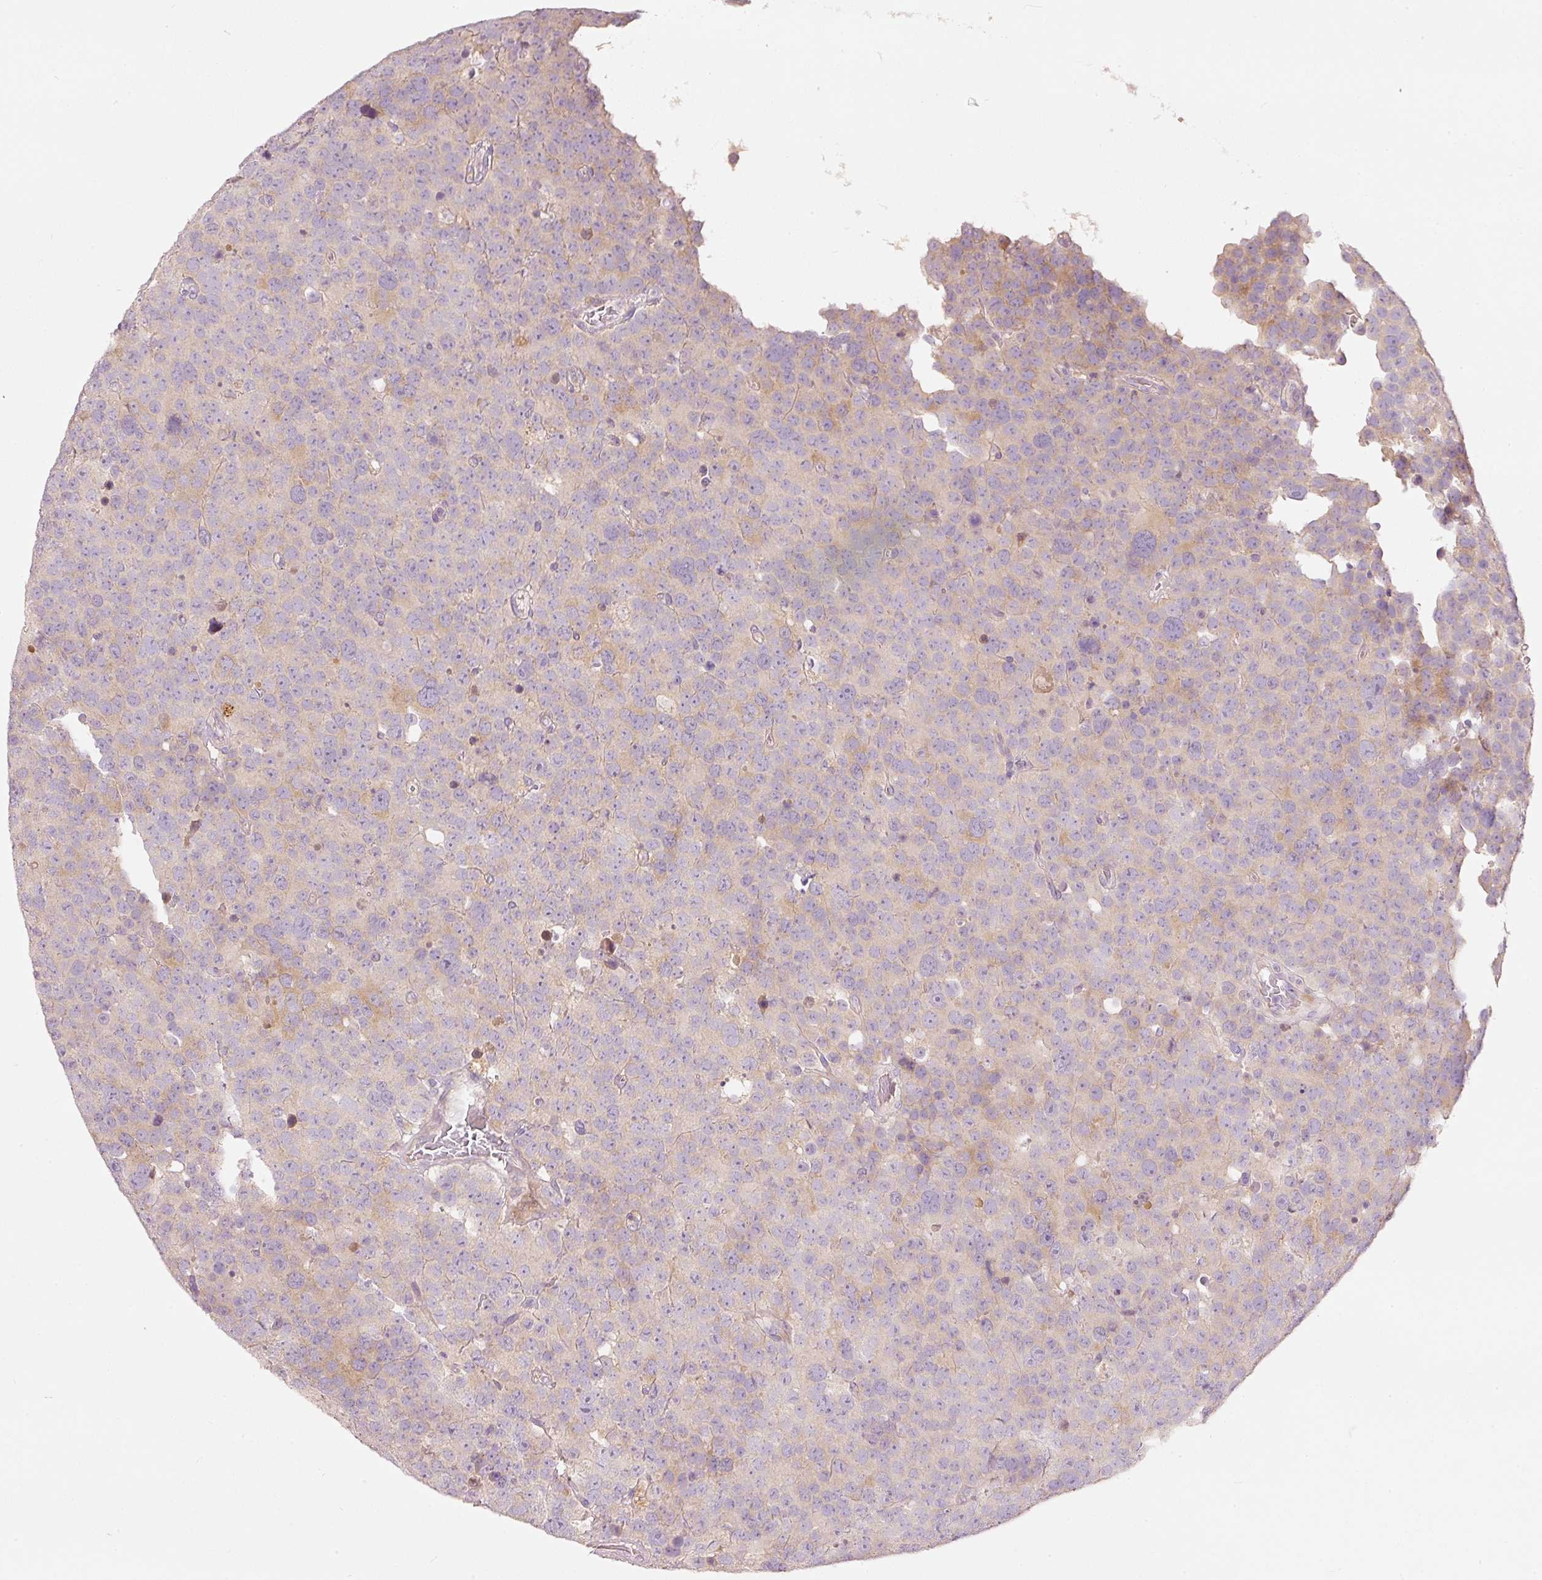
{"staining": {"intensity": "weak", "quantity": "<25%", "location": "cytoplasmic/membranous"}, "tissue": "testis cancer", "cell_type": "Tumor cells", "image_type": "cancer", "snomed": [{"axis": "morphology", "description": "Seminoma, NOS"}, {"axis": "topography", "description": "Testis"}], "caption": "This is an immunohistochemistry photomicrograph of testis cancer (seminoma). There is no expression in tumor cells.", "gene": "KLHL21", "patient": {"sex": "male", "age": 71}}